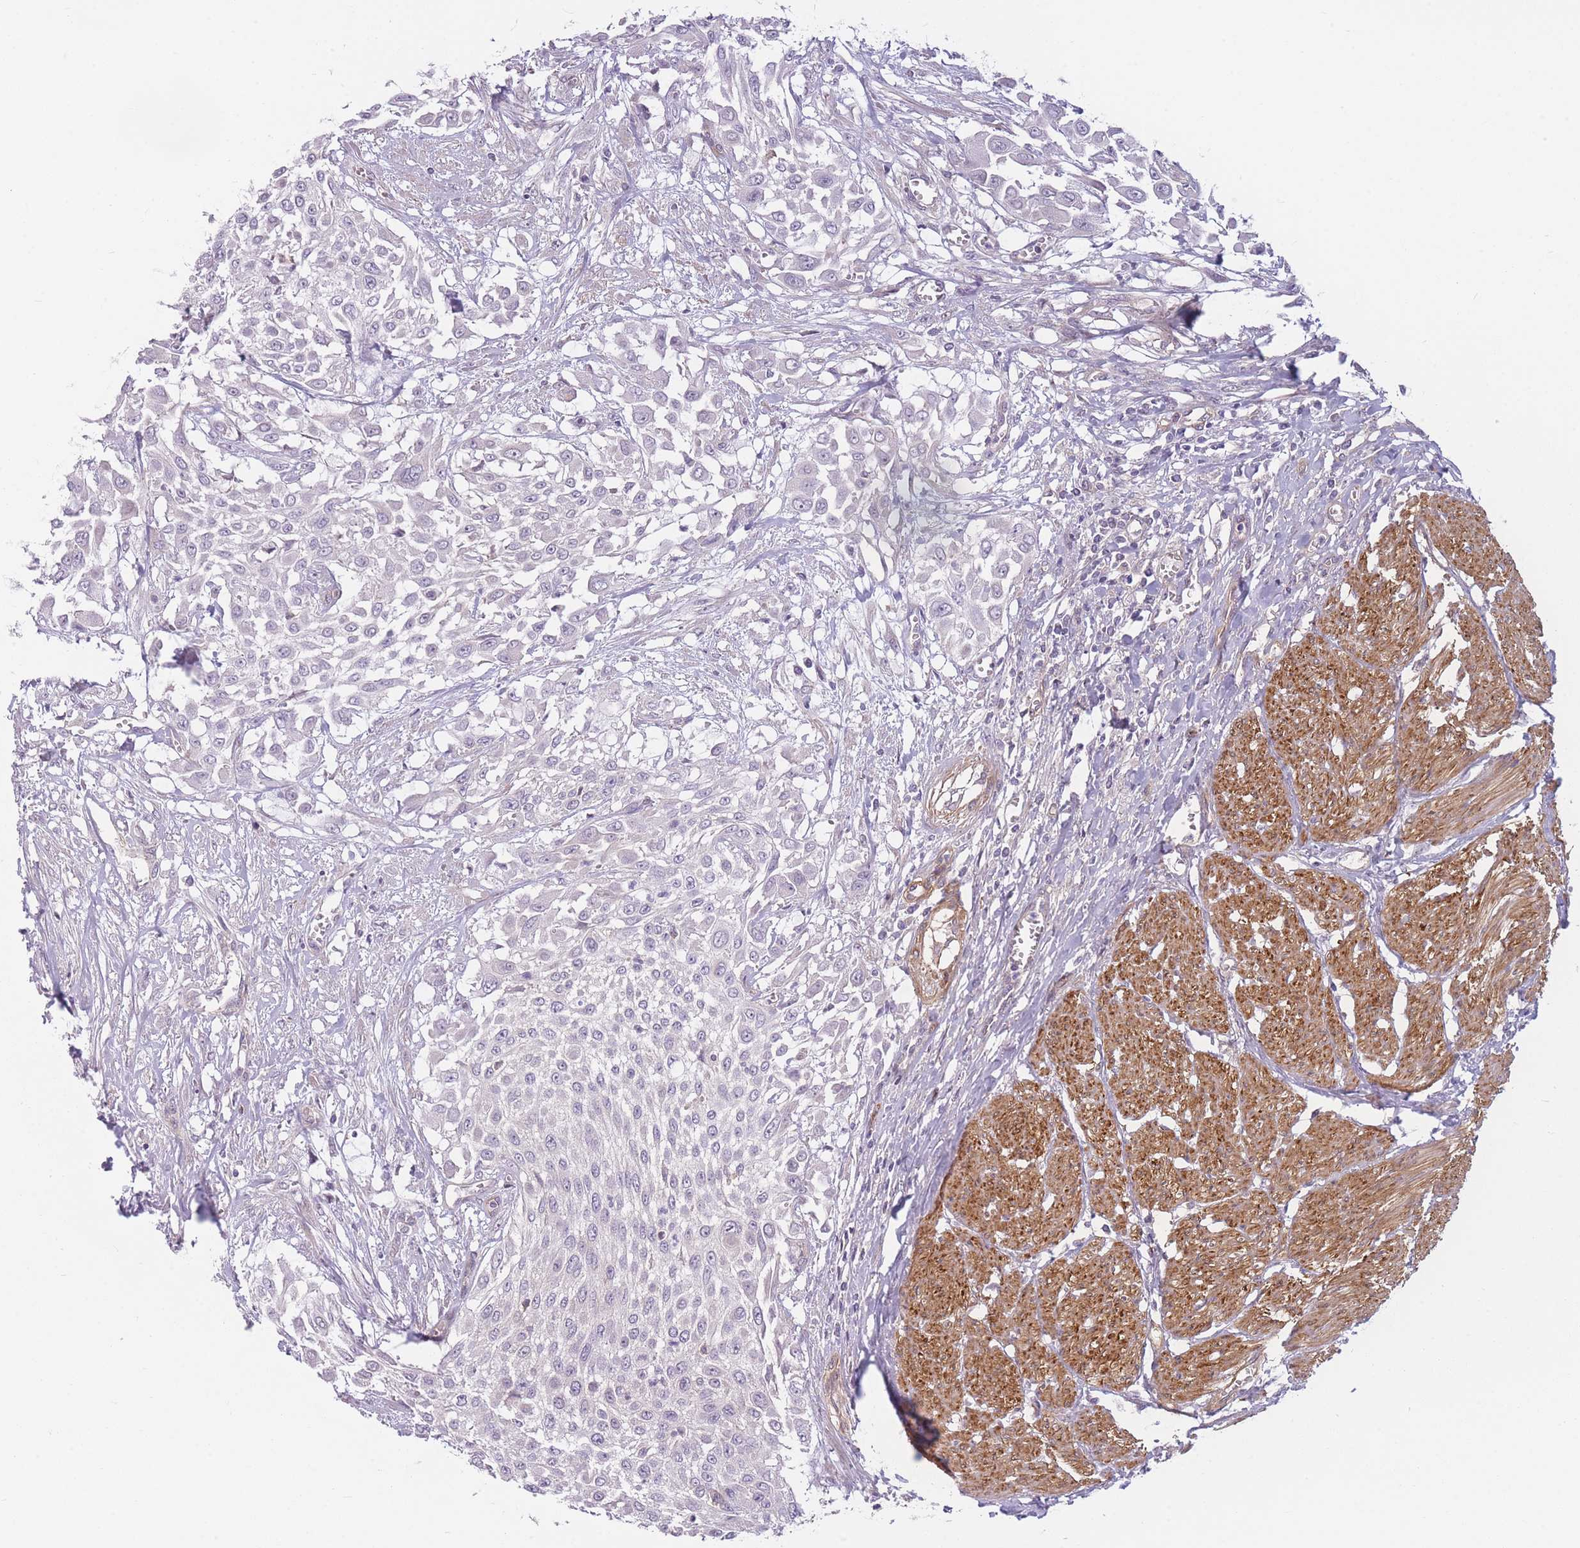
{"staining": {"intensity": "negative", "quantity": "none", "location": "none"}, "tissue": "urothelial cancer", "cell_type": "Tumor cells", "image_type": "cancer", "snomed": [{"axis": "morphology", "description": "Urothelial carcinoma, High grade"}, {"axis": "topography", "description": "Urinary bladder"}], "caption": "Urothelial carcinoma (high-grade) was stained to show a protein in brown. There is no significant positivity in tumor cells.", "gene": "SLC7A6", "patient": {"sex": "male", "age": 57}}